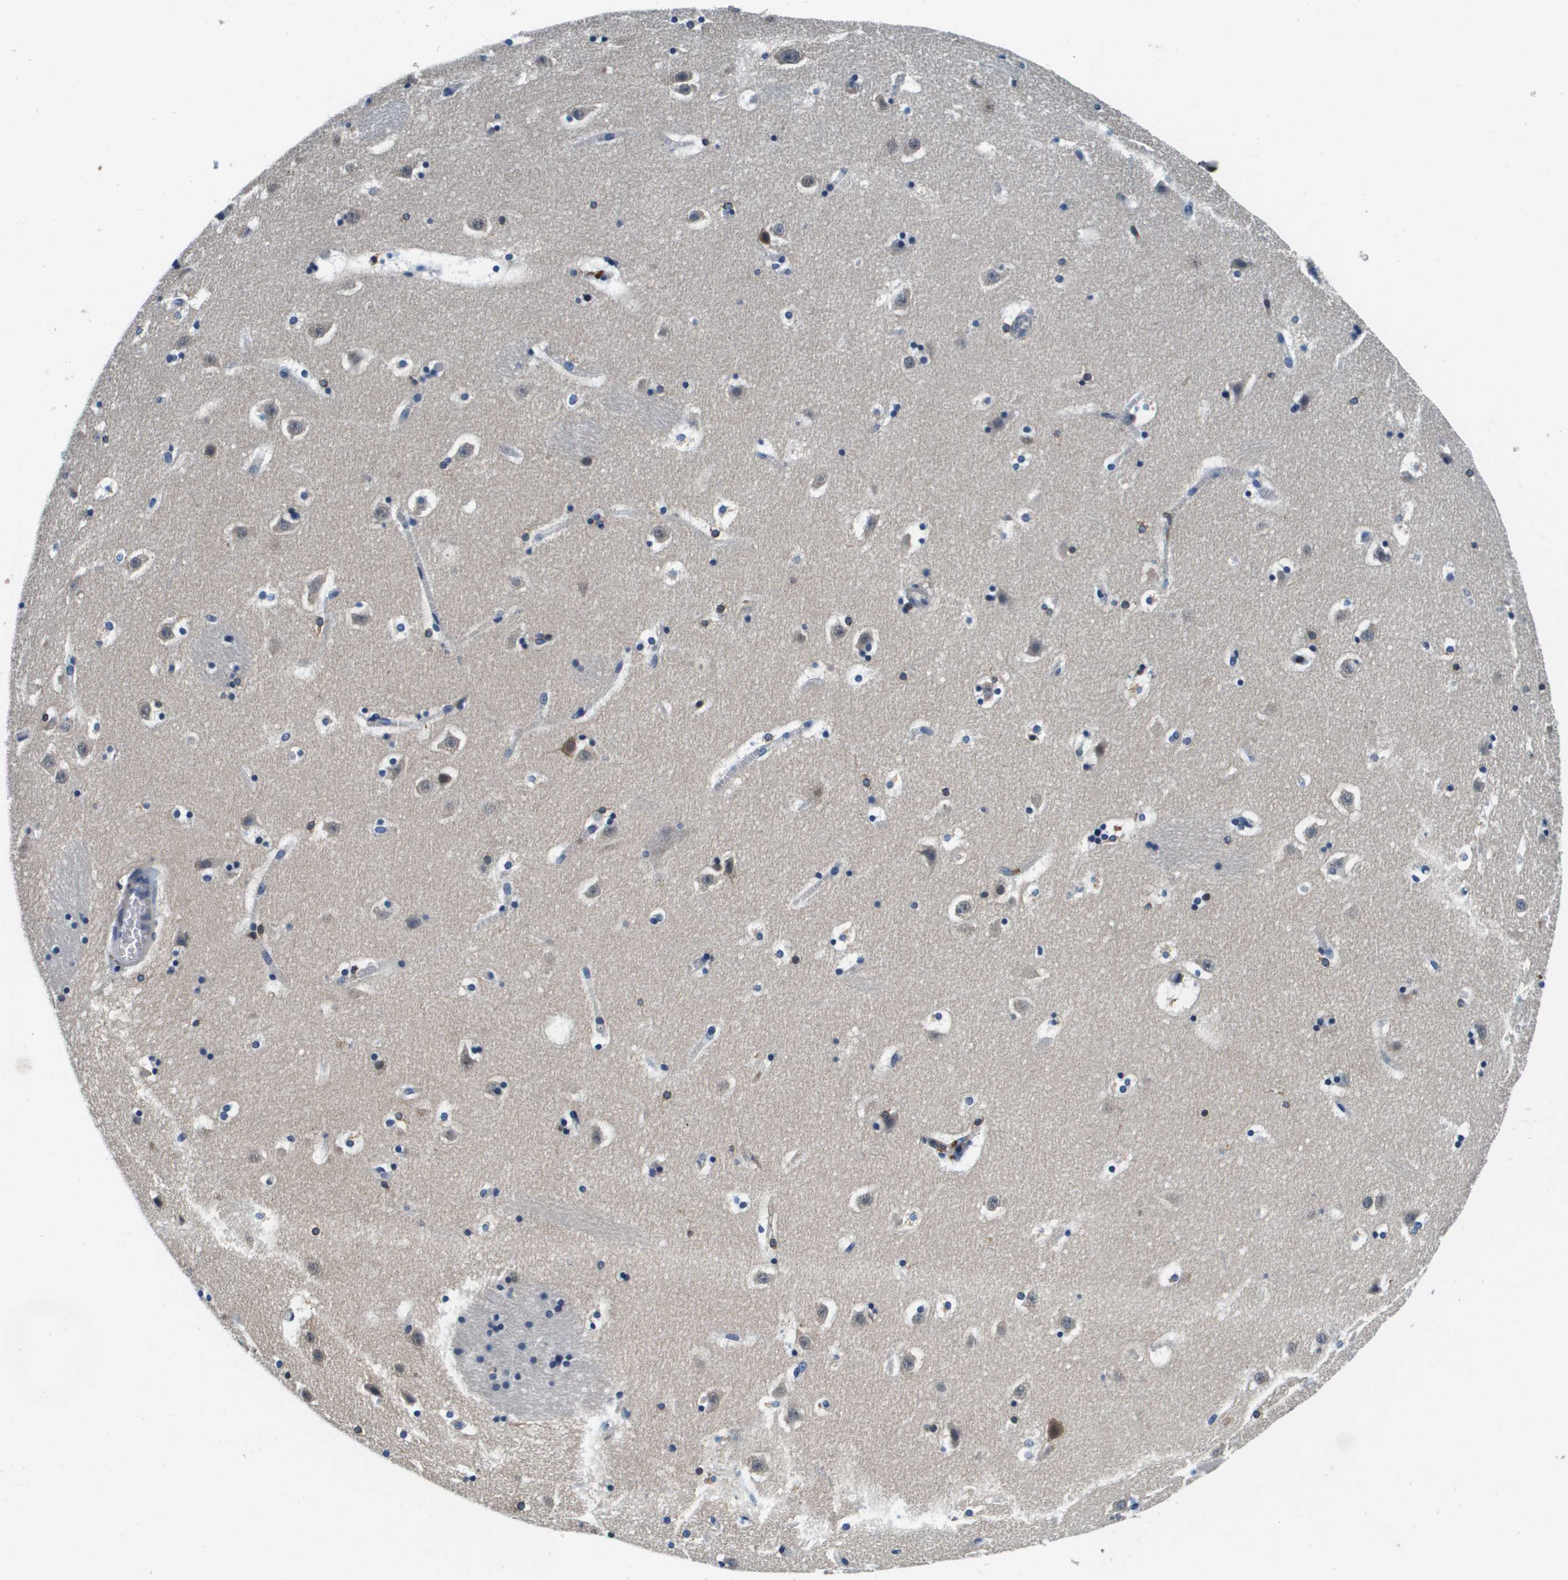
{"staining": {"intensity": "weak", "quantity": "<25%", "location": "cytoplasmic/membranous"}, "tissue": "caudate", "cell_type": "Glial cells", "image_type": "normal", "snomed": [{"axis": "morphology", "description": "Normal tissue, NOS"}, {"axis": "topography", "description": "Lateral ventricle wall"}], "caption": "Human caudate stained for a protein using immunohistochemistry (IHC) exhibits no staining in glial cells.", "gene": "KCNQ5", "patient": {"sex": "male", "age": 45}}